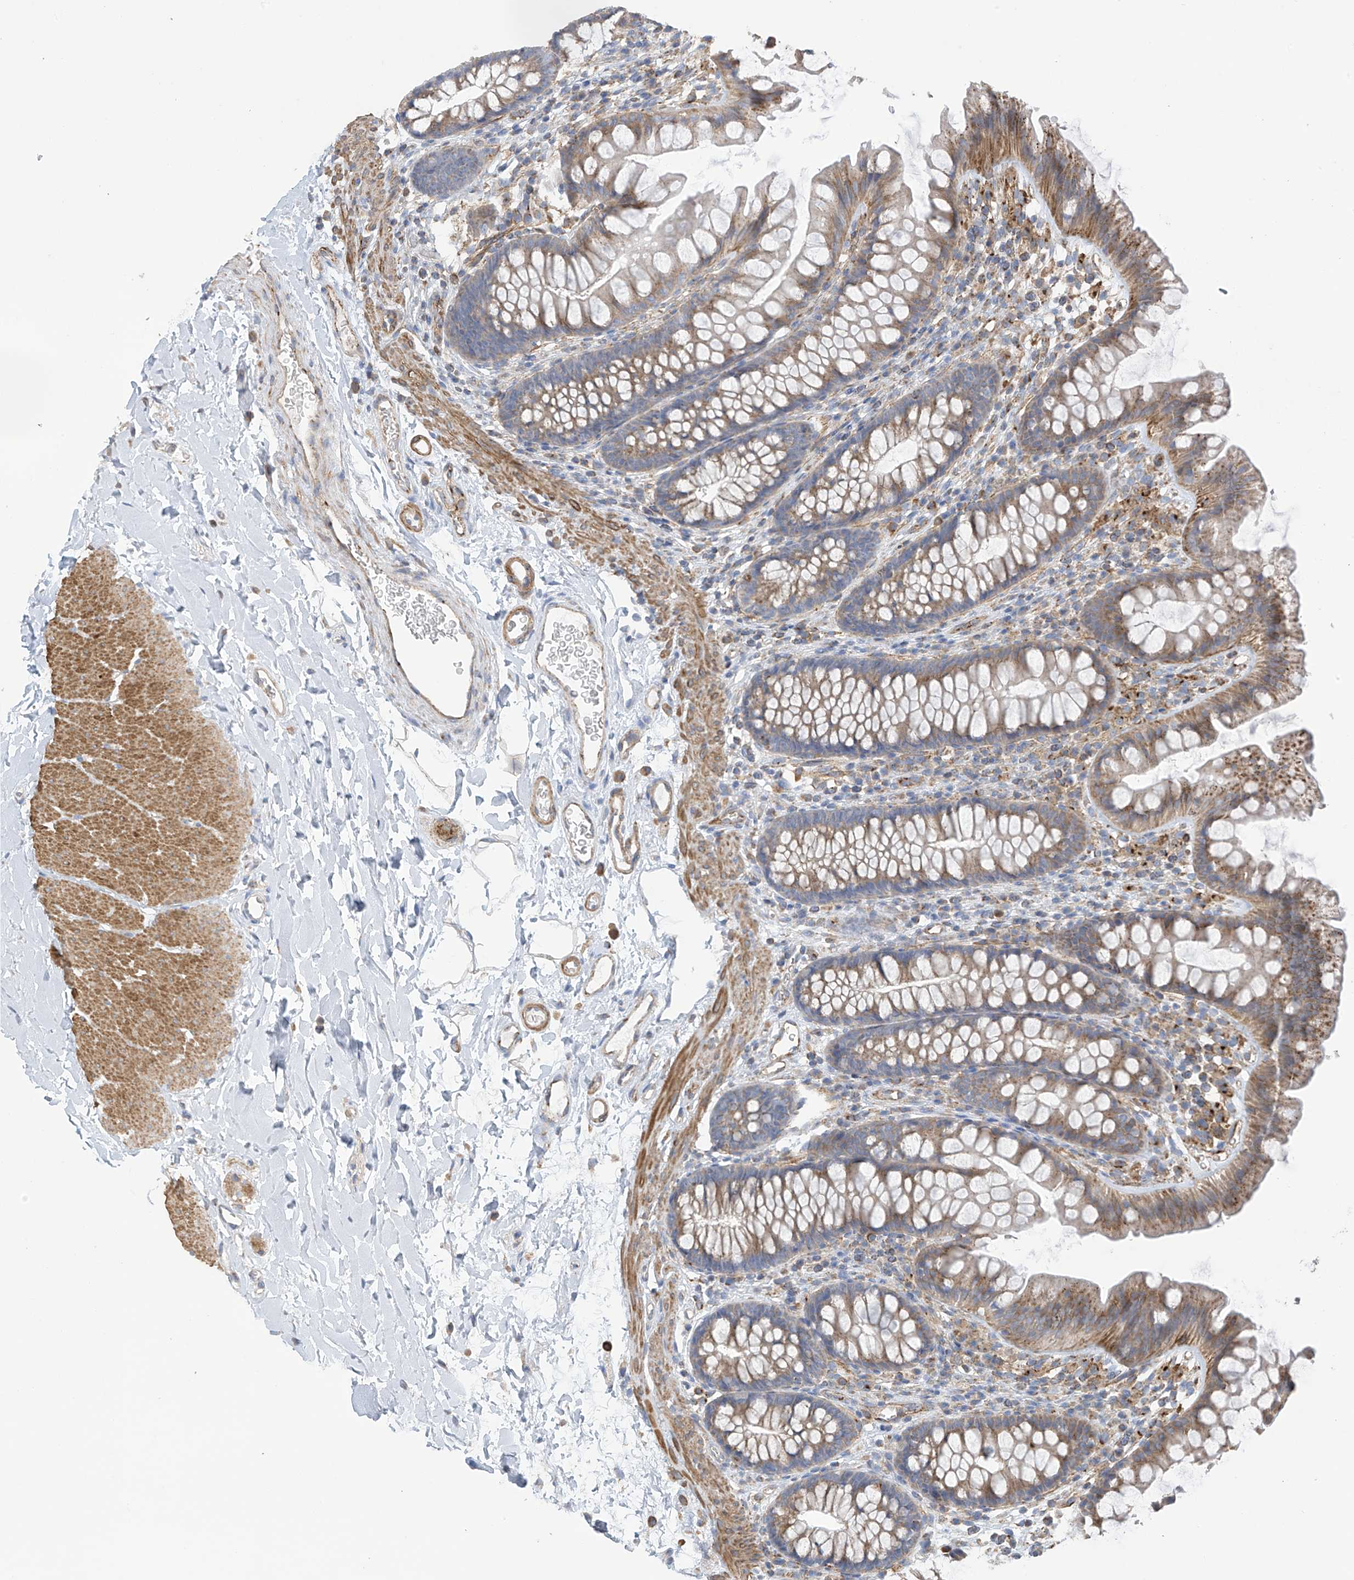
{"staining": {"intensity": "moderate", "quantity": ">75%", "location": "cytoplasmic/membranous"}, "tissue": "colon", "cell_type": "Endothelial cells", "image_type": "normal", "snomed": [{"axis": "morphology", "description": "Normal tissue, NOS"}, {"axis": "topography", "description": "Colon"}], "caption": "Immunohistochemical staining of normal human colon shows medium levels of moderate cytoplasmic/membranous positivity in approximately >75% of endothelial cells. The staining is performed using DAB brown chromogen to label protein expression. The nuclei are counter-stained blue using hematoxylin.", "gene": "ITM2B", "patient": {"sex": "female", "age": 62}}